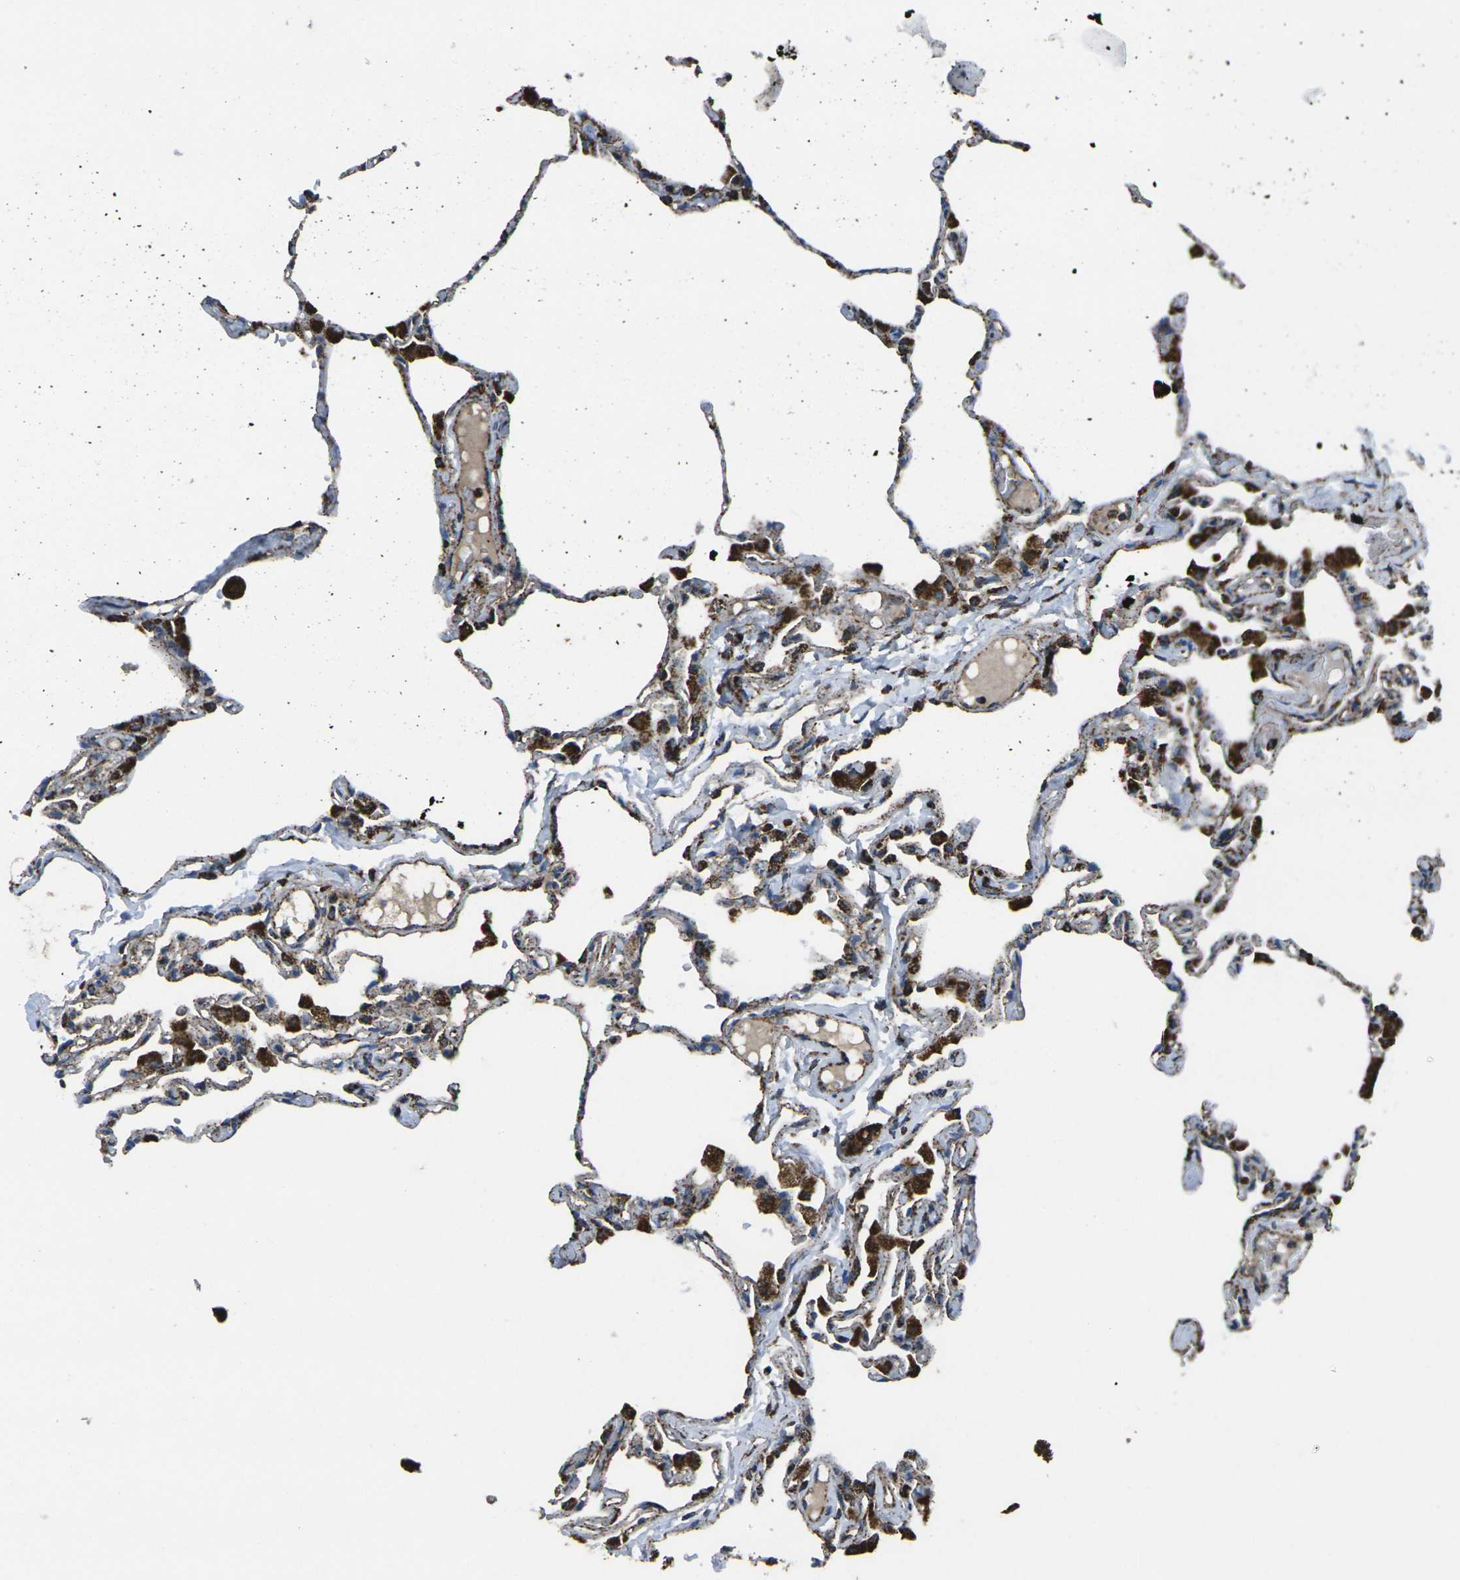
{"staining": {"intensity": "strong", "quantity": ">75%", "location": "cytoplasmic/membranous"}, "tissue": "lung", "cell_type": "Alveolar cells", "image_type": "normal", "snomed": [{"axis": "morphology", "description": "Normal tissue, NOS"}, {"axis": "topography", "description": "Lung"}], "caption": "Alveolar cells exhibit strong cytoplasmic/membranous expression in approximately >75% of cells in unremarkable lung.", "gene": "KLHL5", "patient": {"sex": "female", "age": 49}}